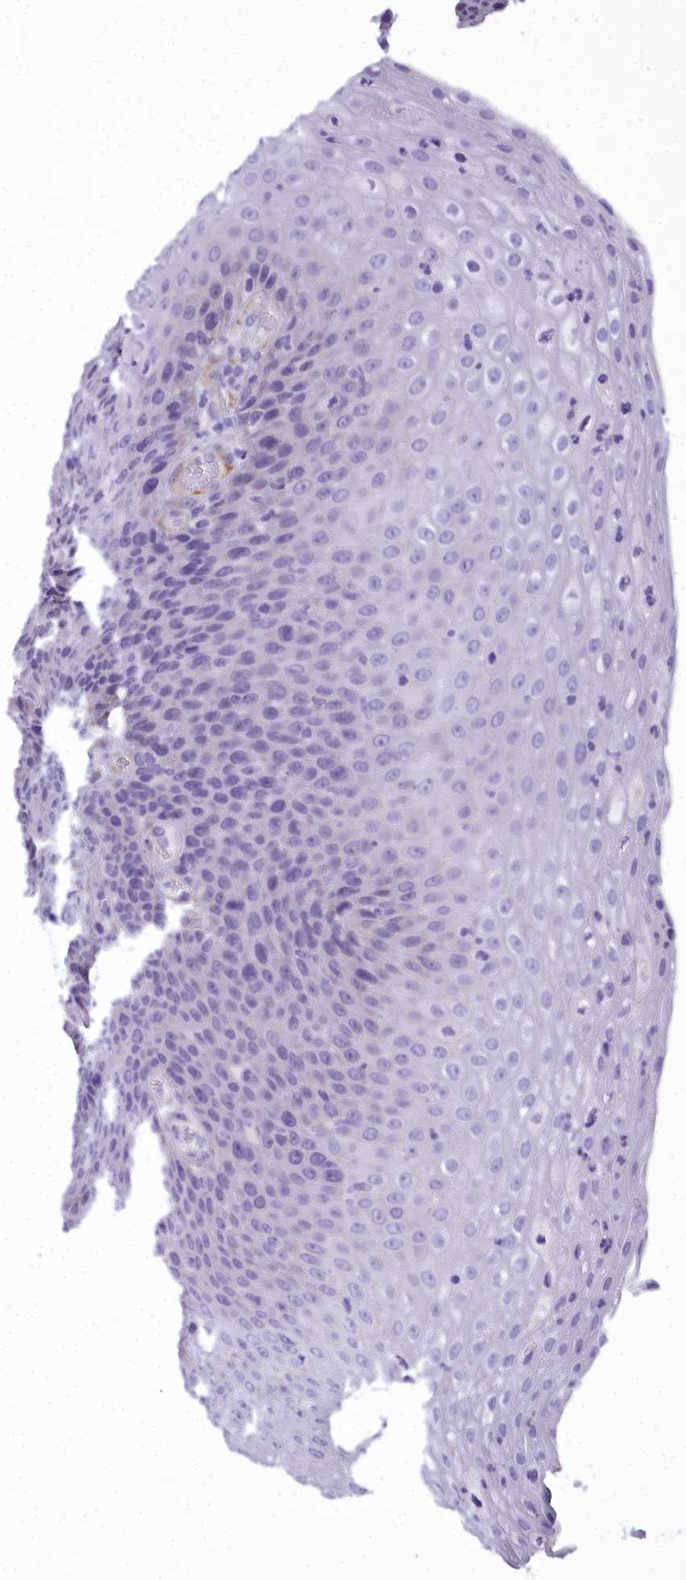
{"staining": {"intensity": "negative", "quantity": "none", "location": "none"}, "tissue": "tonsil", "cell_type": "Germinal center cells", "image_type": "normal", "snomed": [{"axis": "morphology", "description": "Normal tissue, NOS"}, {"axis": "topography", "description": "Tonsil"}], "caption": "High magnification brightfield microscopy of unremarkable tonsil stained with DAB (3,3'-diaminobenzidine) (brown) and counterstained with hematoxylin (blue): germinal center cells show no significant staining. (DAB (3,3'-diaminobenzidine) IHC visualized using brightfield microscopy, high magnification).", "gene": "TIMM22", "patient": {"sex": "male", "age": 17}}